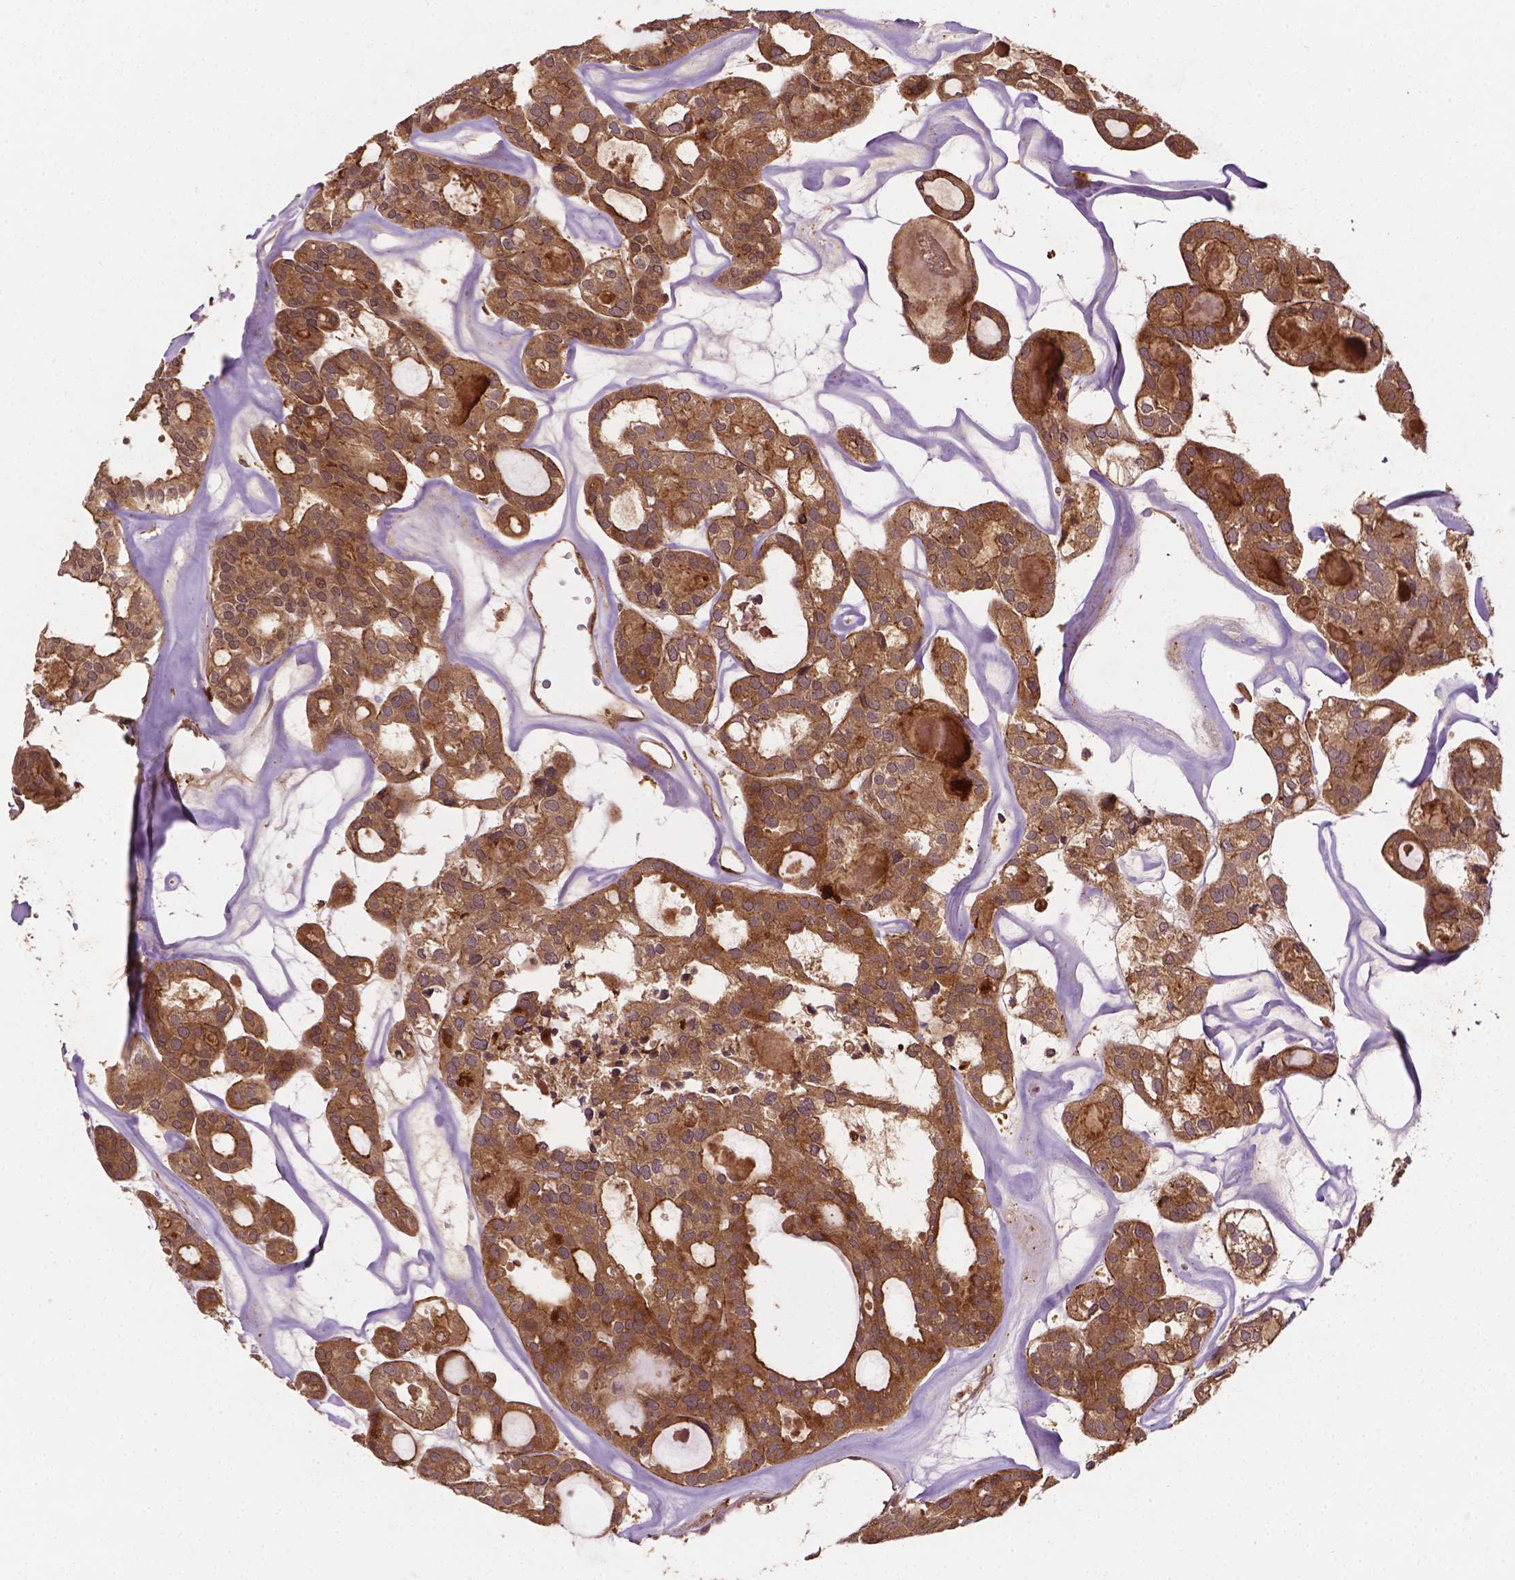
{"staining": {"intensity": "moderate", "quantity": ">75%", "location": "cytoplasmic/membranous"}, "tissue": "thyroid cancer", "cell_type": "Tumor cells", "image_type": "cancer", "snomed": [{"axis": "morphology", "description": "Follicular adenoma carcinoma, NOS"}, {"axis": "topography", "description": "Thyroid gland"}], "caption": "Approximately >75% of tumor cells in thyroid cancer reveal moderate cytoplasmic/membranous protein staining as visualized by brown immunohistochemical staining.", "gene": "ZMYND19", "patient": {"sex": "male", "age": 75}}